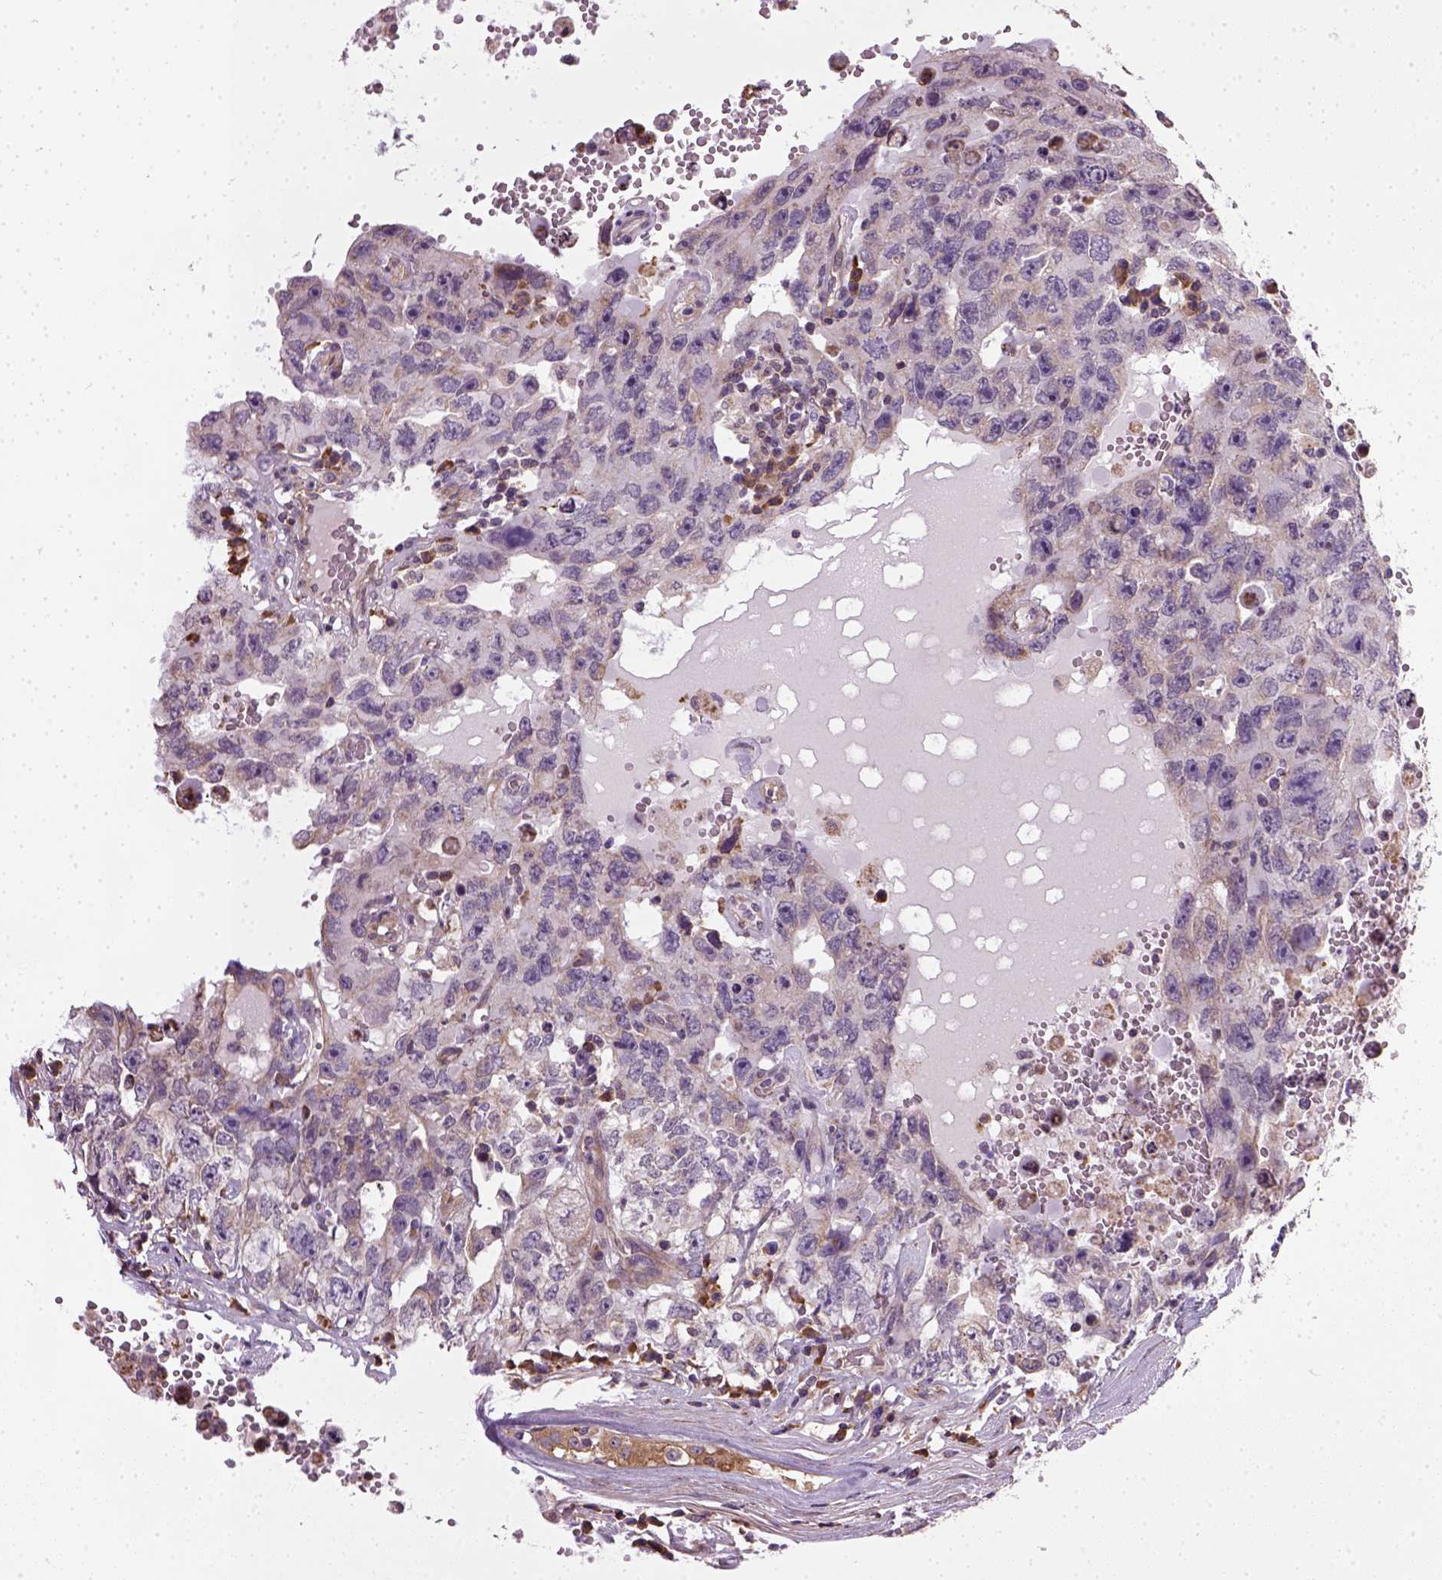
{"staining": {"intensity": "negative", "quantity": "none", "location": "none"}, "tissue": "testis cancer", "cell_type": "Tumor cells", "image_type": "cancer", "snomed": [{"axis": "morphology", "description": "Carcinoma, Embryonal, NOS"}, {"axis": "topography", "description": "Testis"}], "caption": "This is an IHC micrograph of human testis embryonal carcinoma. There is no positivity in tumor cells.", "gene": "TPRG1", "patient": {"sex": "male", "age": 26}}